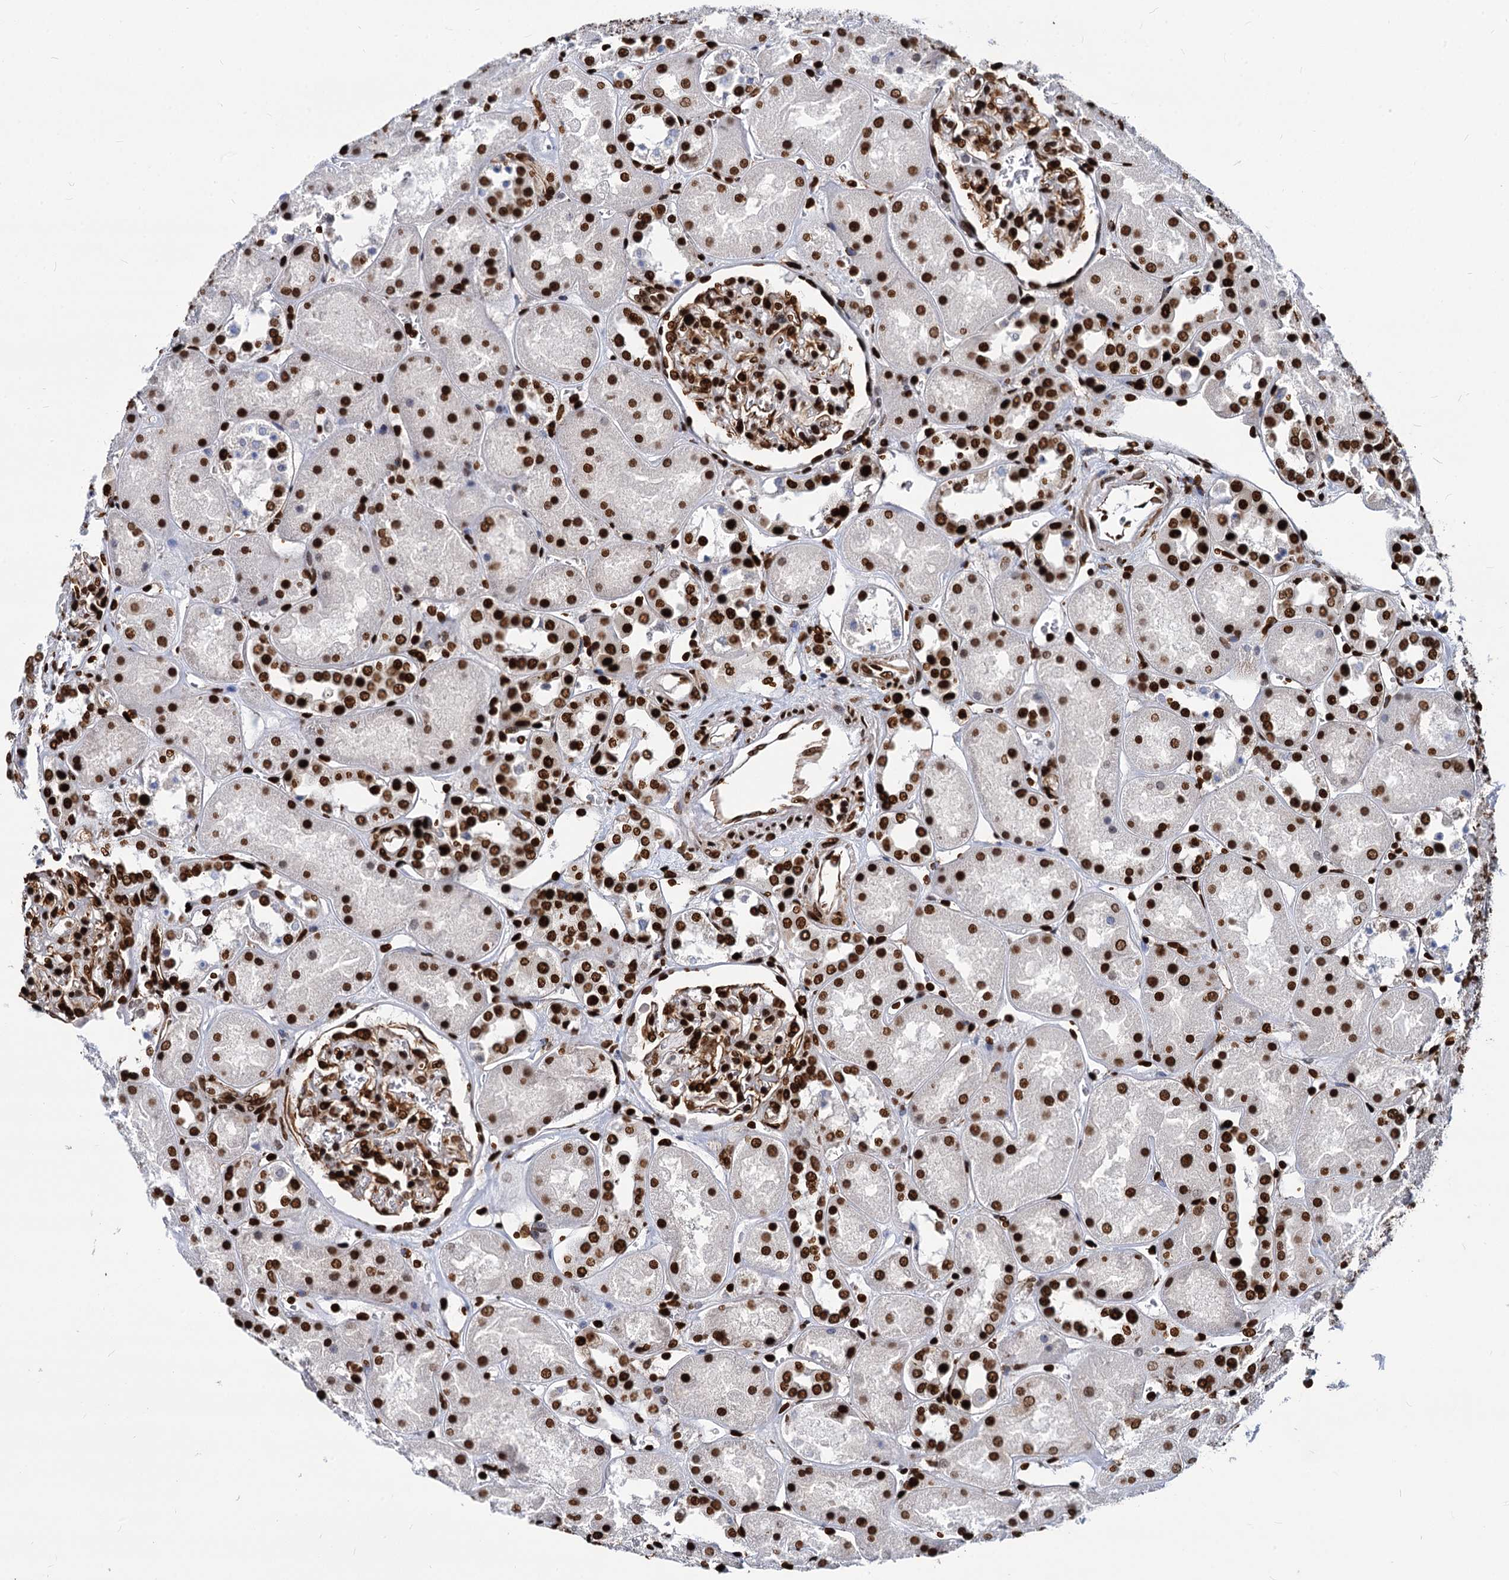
{"staining": {"intensity": "strong", "quantity": ">75%", "location": "nuclear"}, "tissue": "kidney", "cell_type": "Cells in glomeruli", "image_type": "normal", "snomed": [{"axis": "morphology", "description": "Normal tissue, NOS"}, {"axis": "topography", "description": "Kidney"}], "caption": "Strong nuclear protein staining is identified in approximately >75% of cells in glomeruli in kidney.", "gene": "MECP2", "patient": {"sex": "male", "age": 70}}